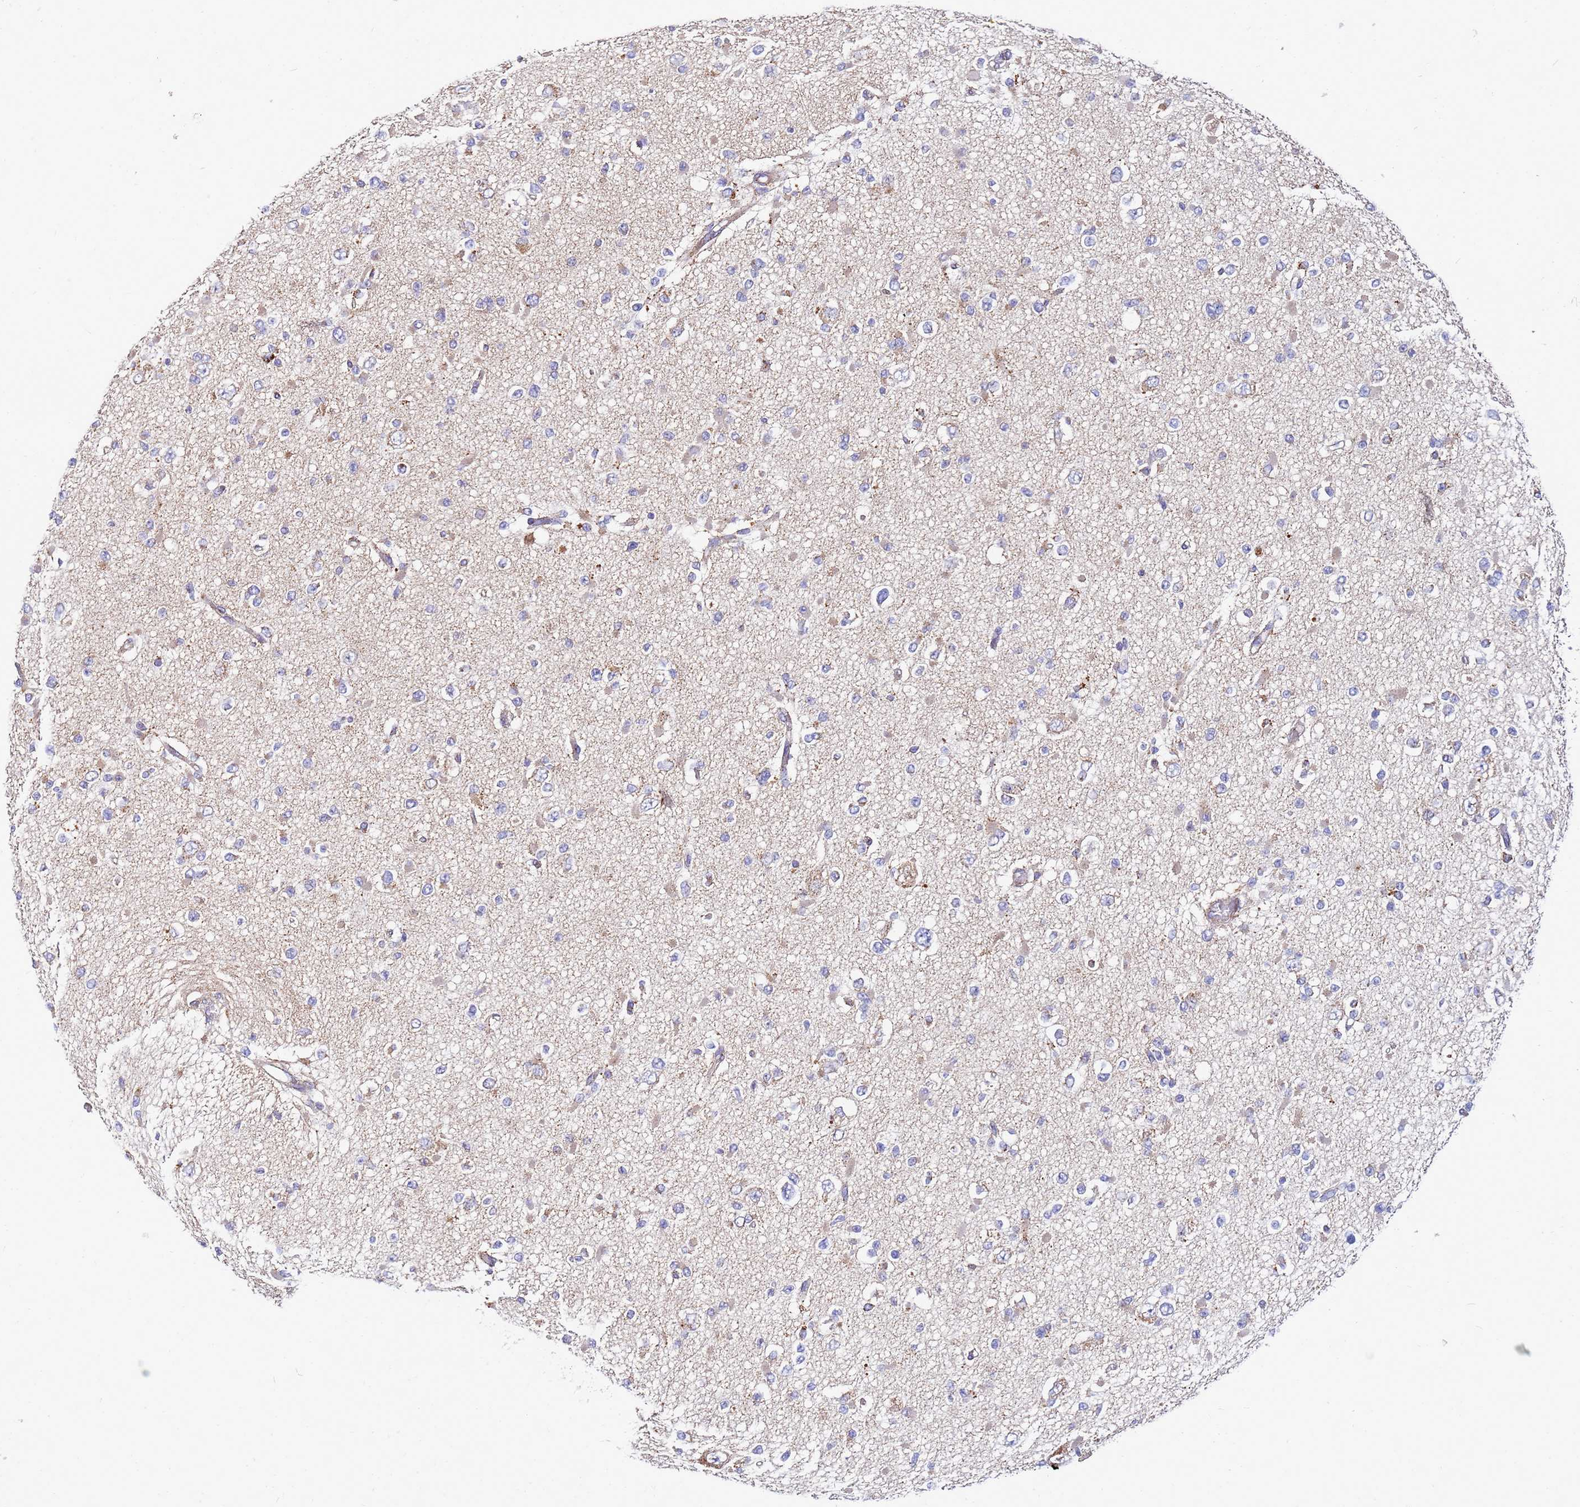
{"staining": {"intensity": "weak", "quantity": "<25%", "location": "cytoplasmic/membranous"}, "tissue": "glioma", "cell_type": "Tumor cells", "image_type": "cancer", "snomed": [{"axis": "morphology", "description": "Glioma, malignant, Low grade"}, {"axis": "topography", "description": "Brain"}], "caption": "The image exhibits no staining of tumor cells in glioma.", "gene": "FAHD2A", "patient": {"sex": "female", "age": 22}}